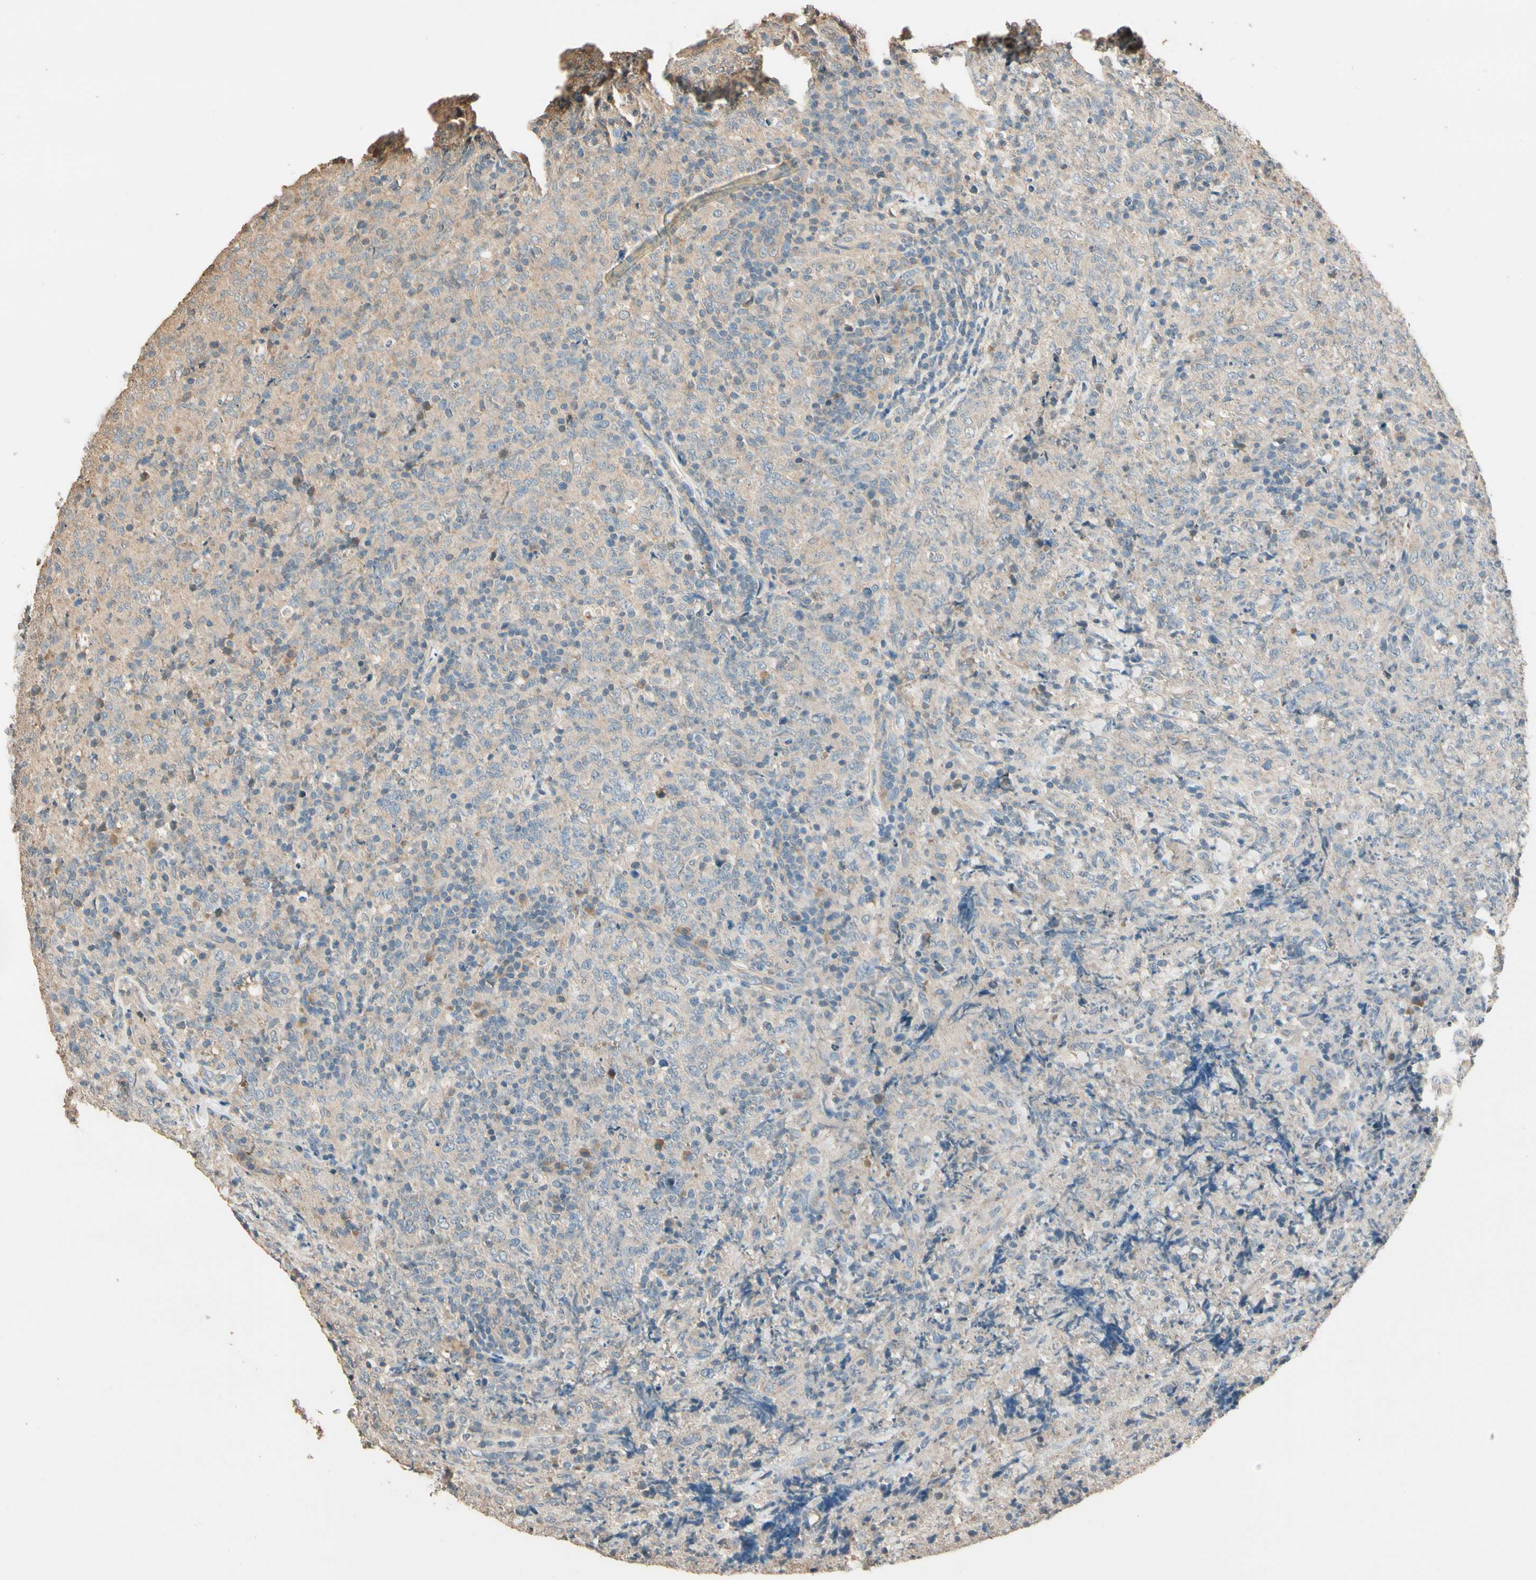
{"staining": {"intensity": "weak", "quantity": ">75%", "location": "cytoplasmic/membranous"}, "tissue": "lymphoma", "cell_type": "Tumor cells", "image_type": "cancer", "snomed": [{"axis": "morphology", "description": "Malignant lymphoma, non-Hodgkin's type, High grade"}, {"axis": "topography", "description": "Tonsil"}], "caption": "Immunohistochemistry (IHC) (DAB (3,3'-diaminobenzidine)) staining of human lymphoma shows weak cytoplasmic/membranous protein staining in about >75% of tumor cells.", "gene": "CDH6", "patient": {"sex": "female", "age": 36}}